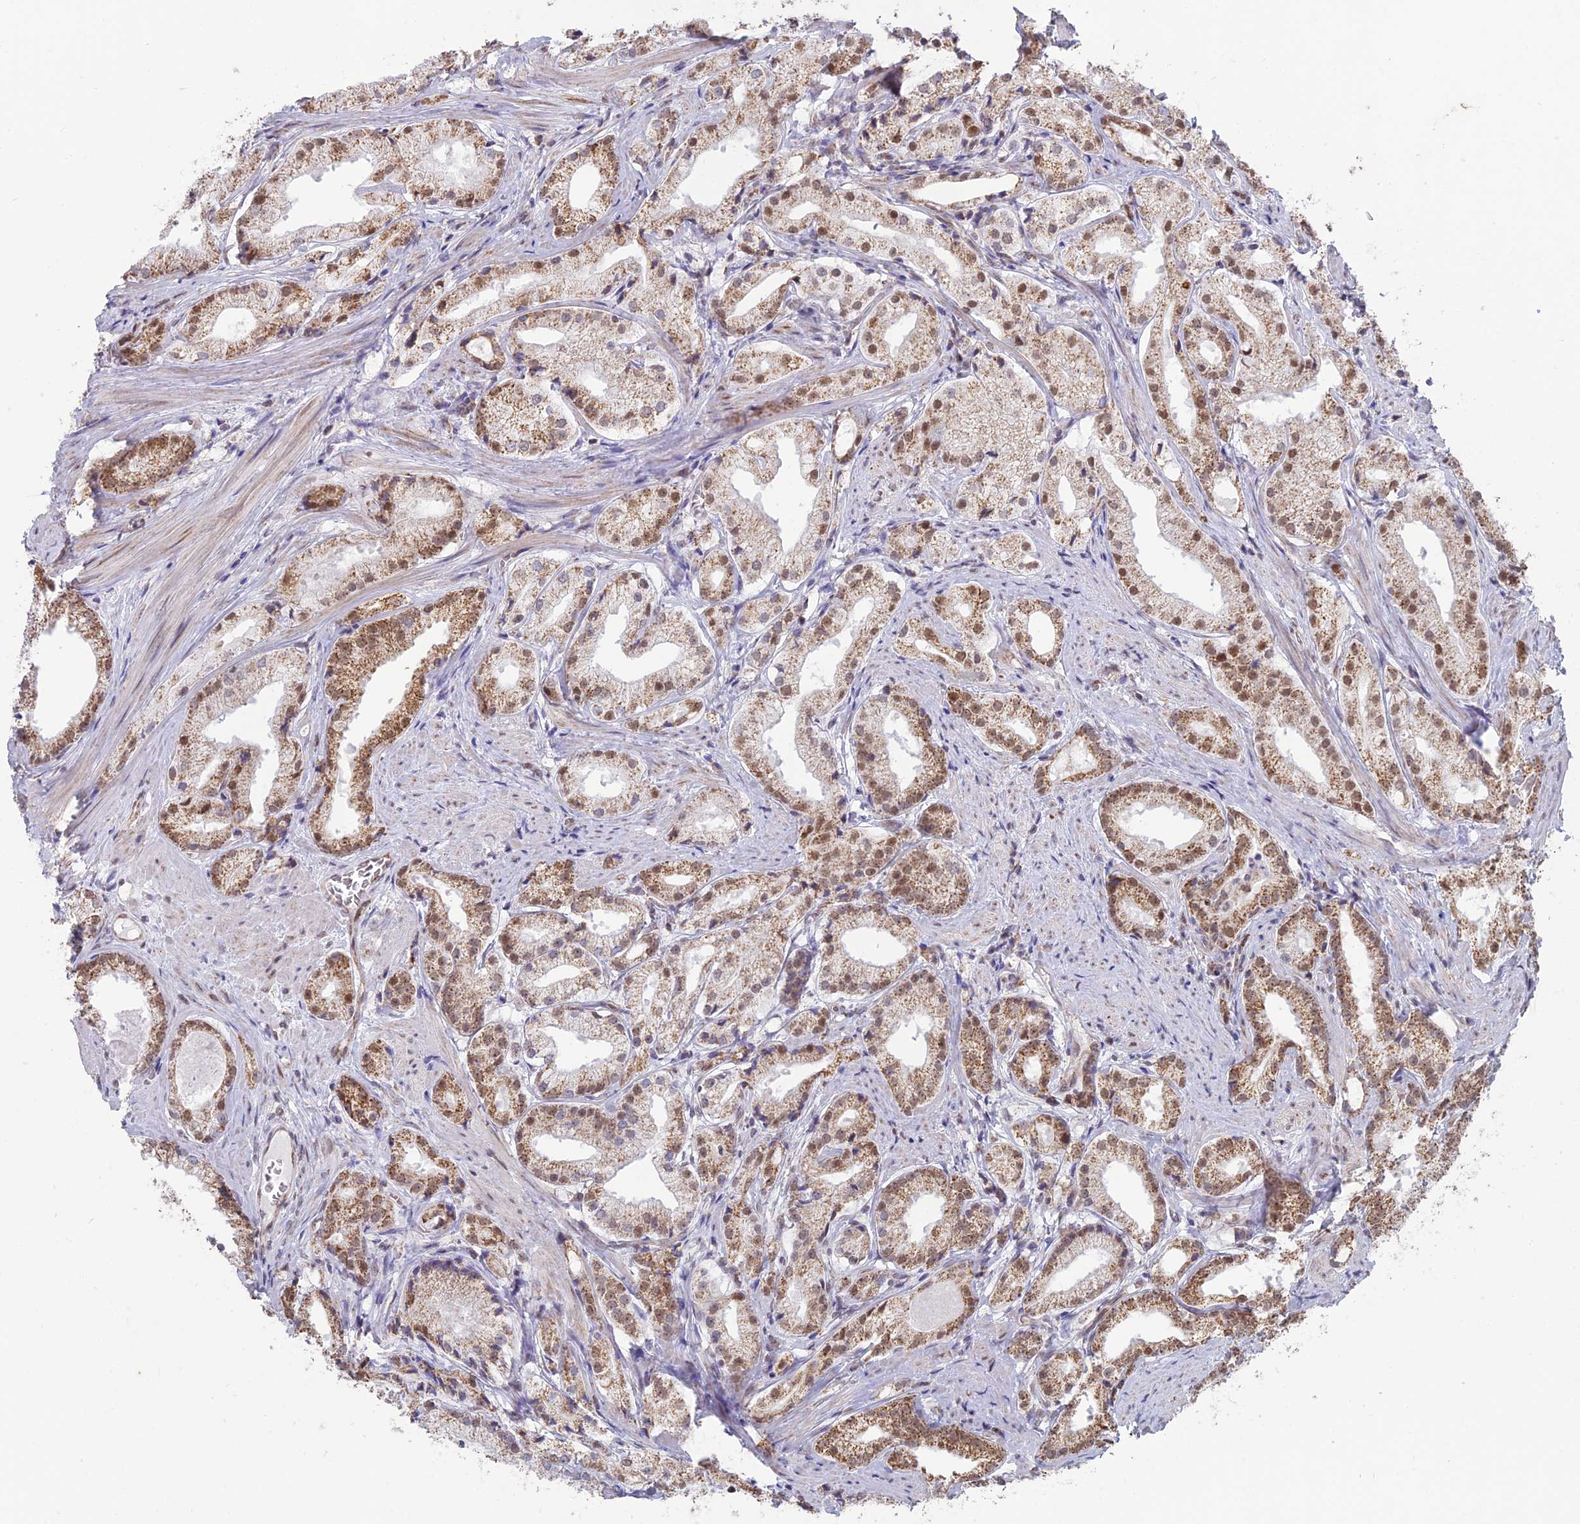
{"staining": {"intensity": "moderate", "quantity": "25%-75%", "location": "cytoplasmic/membranous,nuclear"}, "tissue": "prostate cancer", "cell_type": "Tumor cells", "image_type": "cancer", "snomed": [{"axis": "morphology", "description": "Adenocarcinoma, Low grade"}, {"axis": "topography", "description": "Prostate"}], "caption": "Protein expression analysis of prostate cancer displays moderate cytoplasmic/membranous and nuclear positivity in approximately 25%-75% of tumor cells. (Stains: DAB in brown, nuclei in blue, Microscopy: brightfield microscopy at high magnification).", "gene": "ARHGAP40", "patient": {"sex": "male", "age": 57}}